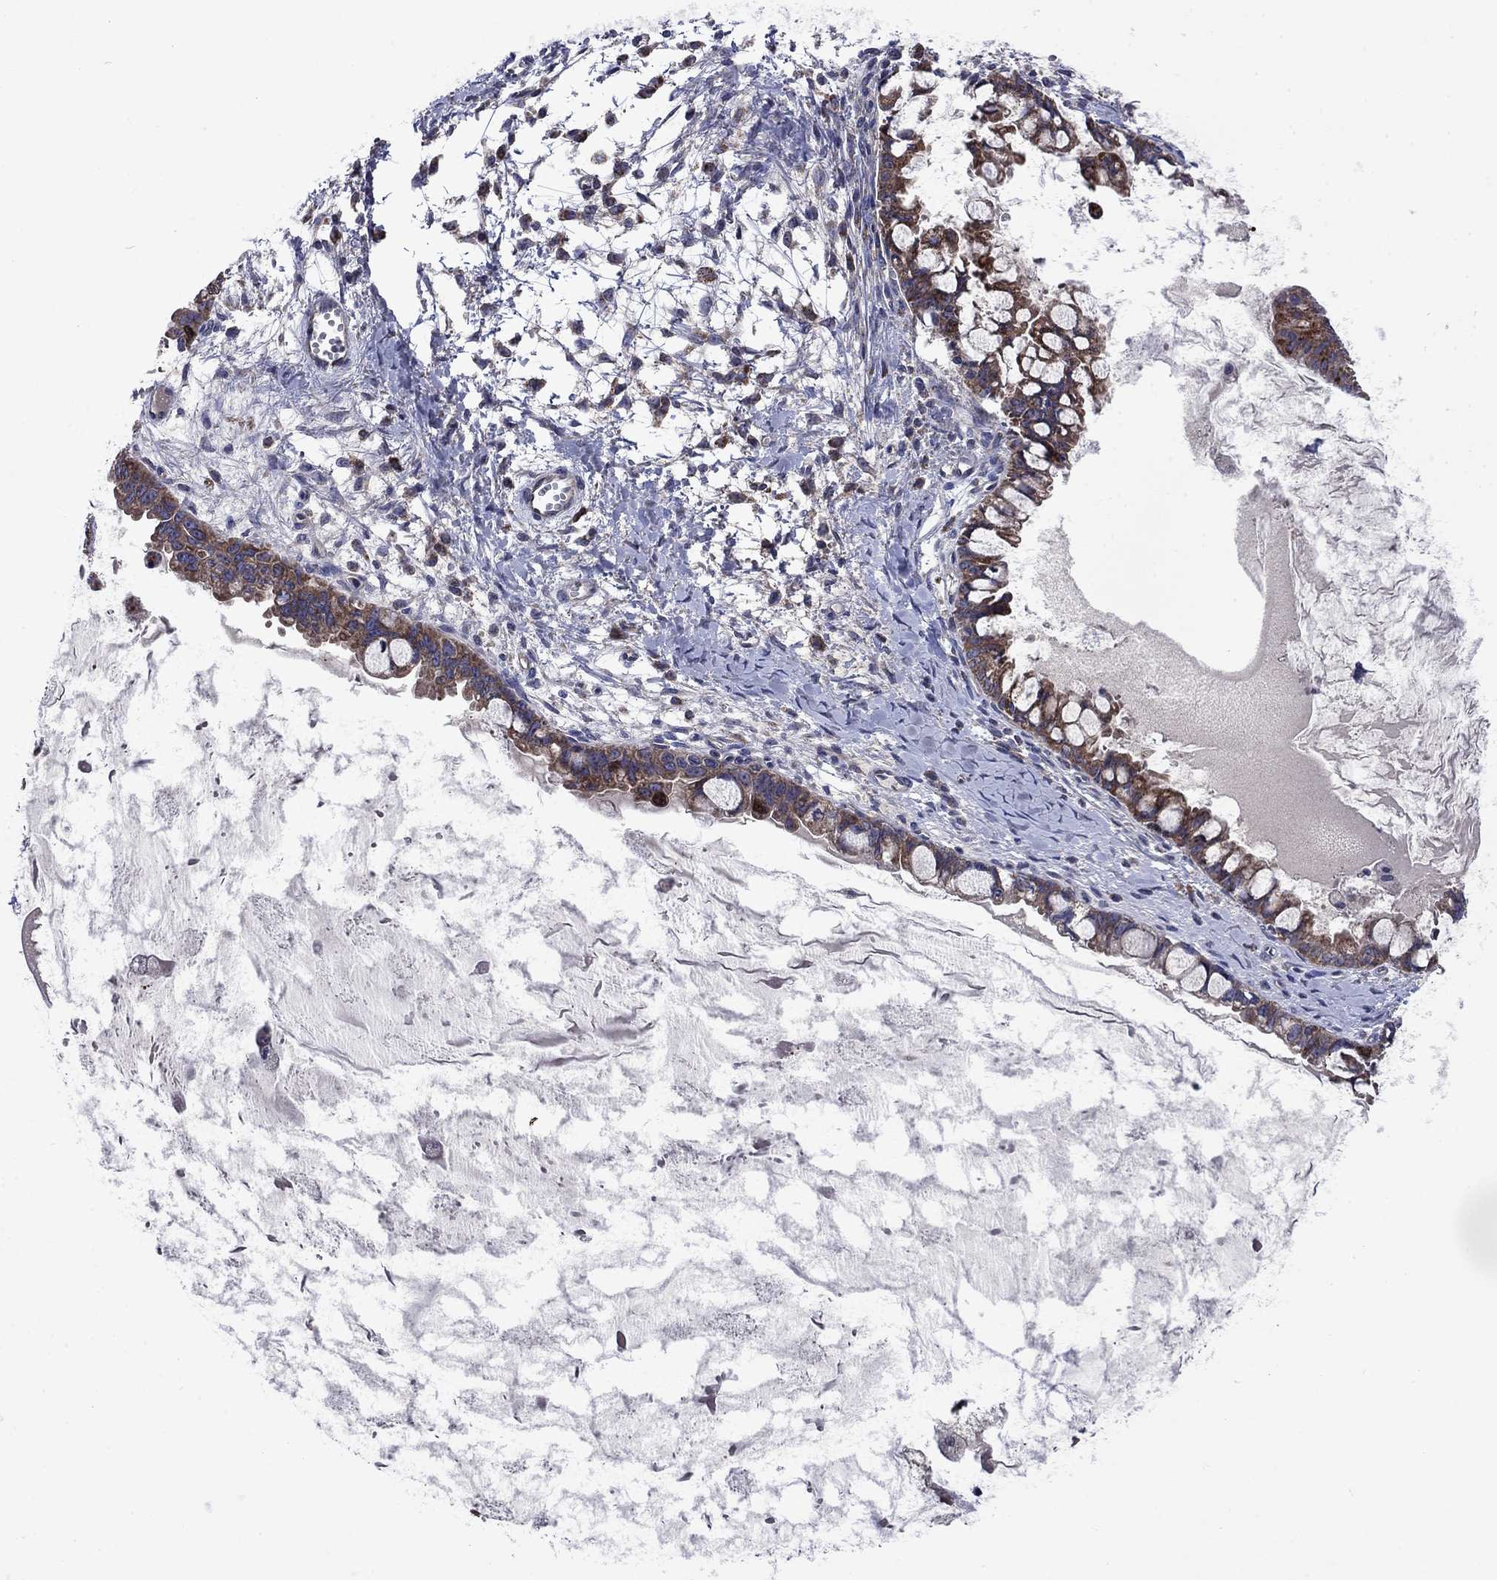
{"staining": {"intensity": "moderate", "quantity": ">75%", "location": "cytoplasmic/membranous"}, "tissue": "ovarian cancer", "cell_type": "Tumor cells", "image_type": "cancer", "snomed": [{"axis": "morphology", "description": "Cystadenocarcinoma, mucinous, NOS"}, {"axis": "topography", "description": "Ovary"}], "caption": "Immunohistochemistry image of neoplastic tissue: mucinous cystadenocarcinoma (ovarian) stained using immunohistochemistry displays medium levels of moderate protein expression localized specifically in the cytoplasmic/membranous of tumor cells, appearing as a cytoplasmic/membranous brown color.", "gene": "KIF22", "patient": {"sex": "female", "age": 63}}